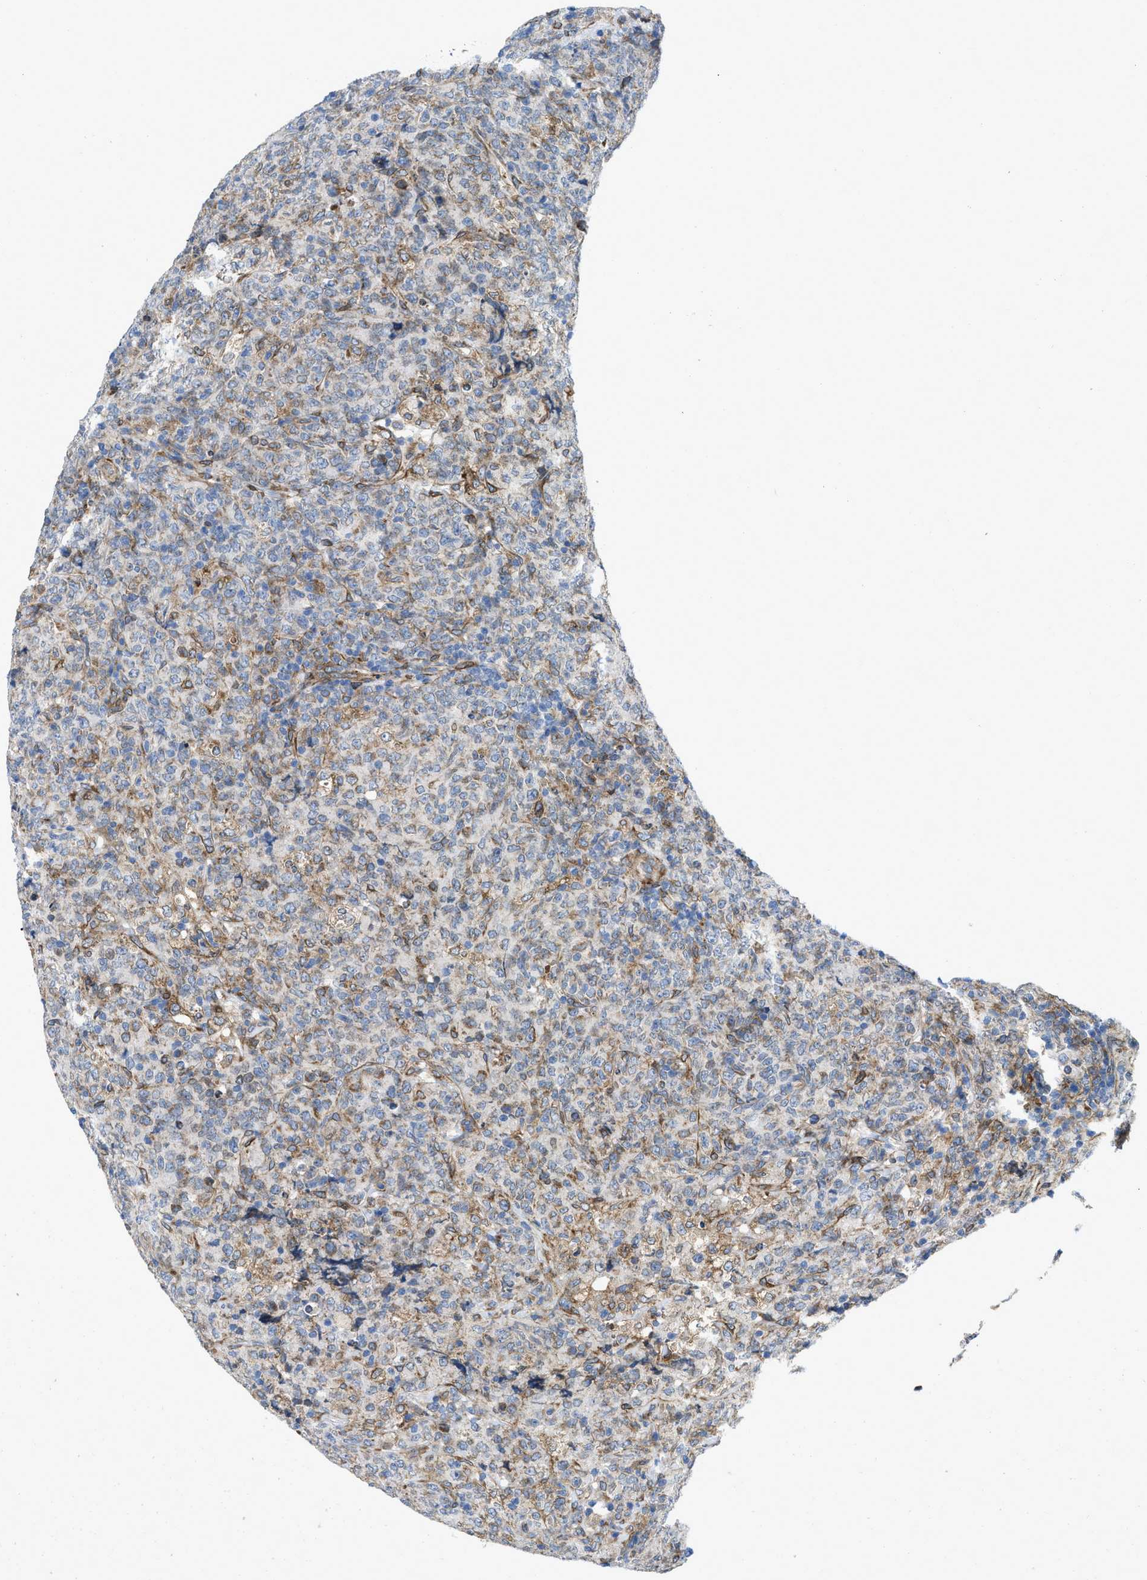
{"staining": {"intensity": "moderate", "quantity": "<25%", "location": "cytoplasmic/membranous"}, "tissue": "lymphoma", "cell_type": "Tumor cells", "image_type": "cancer", "snomed": [{"axis": "morphology", "description": "Malignant lymphoma, non-Hodgkin's type, High grade"}, {"axis": "topography", "description": "Tonsil"}], "caption": "High-grade malignant lymphoma, non-Hodgkin's type tissue exhibits moderate cytoplasmic/membranous staining in about <25% of tumor cells, visualized by immunohistochemistry.", "gene": "ERLIN2", "patient": {"sex": "female", "age": 36}}